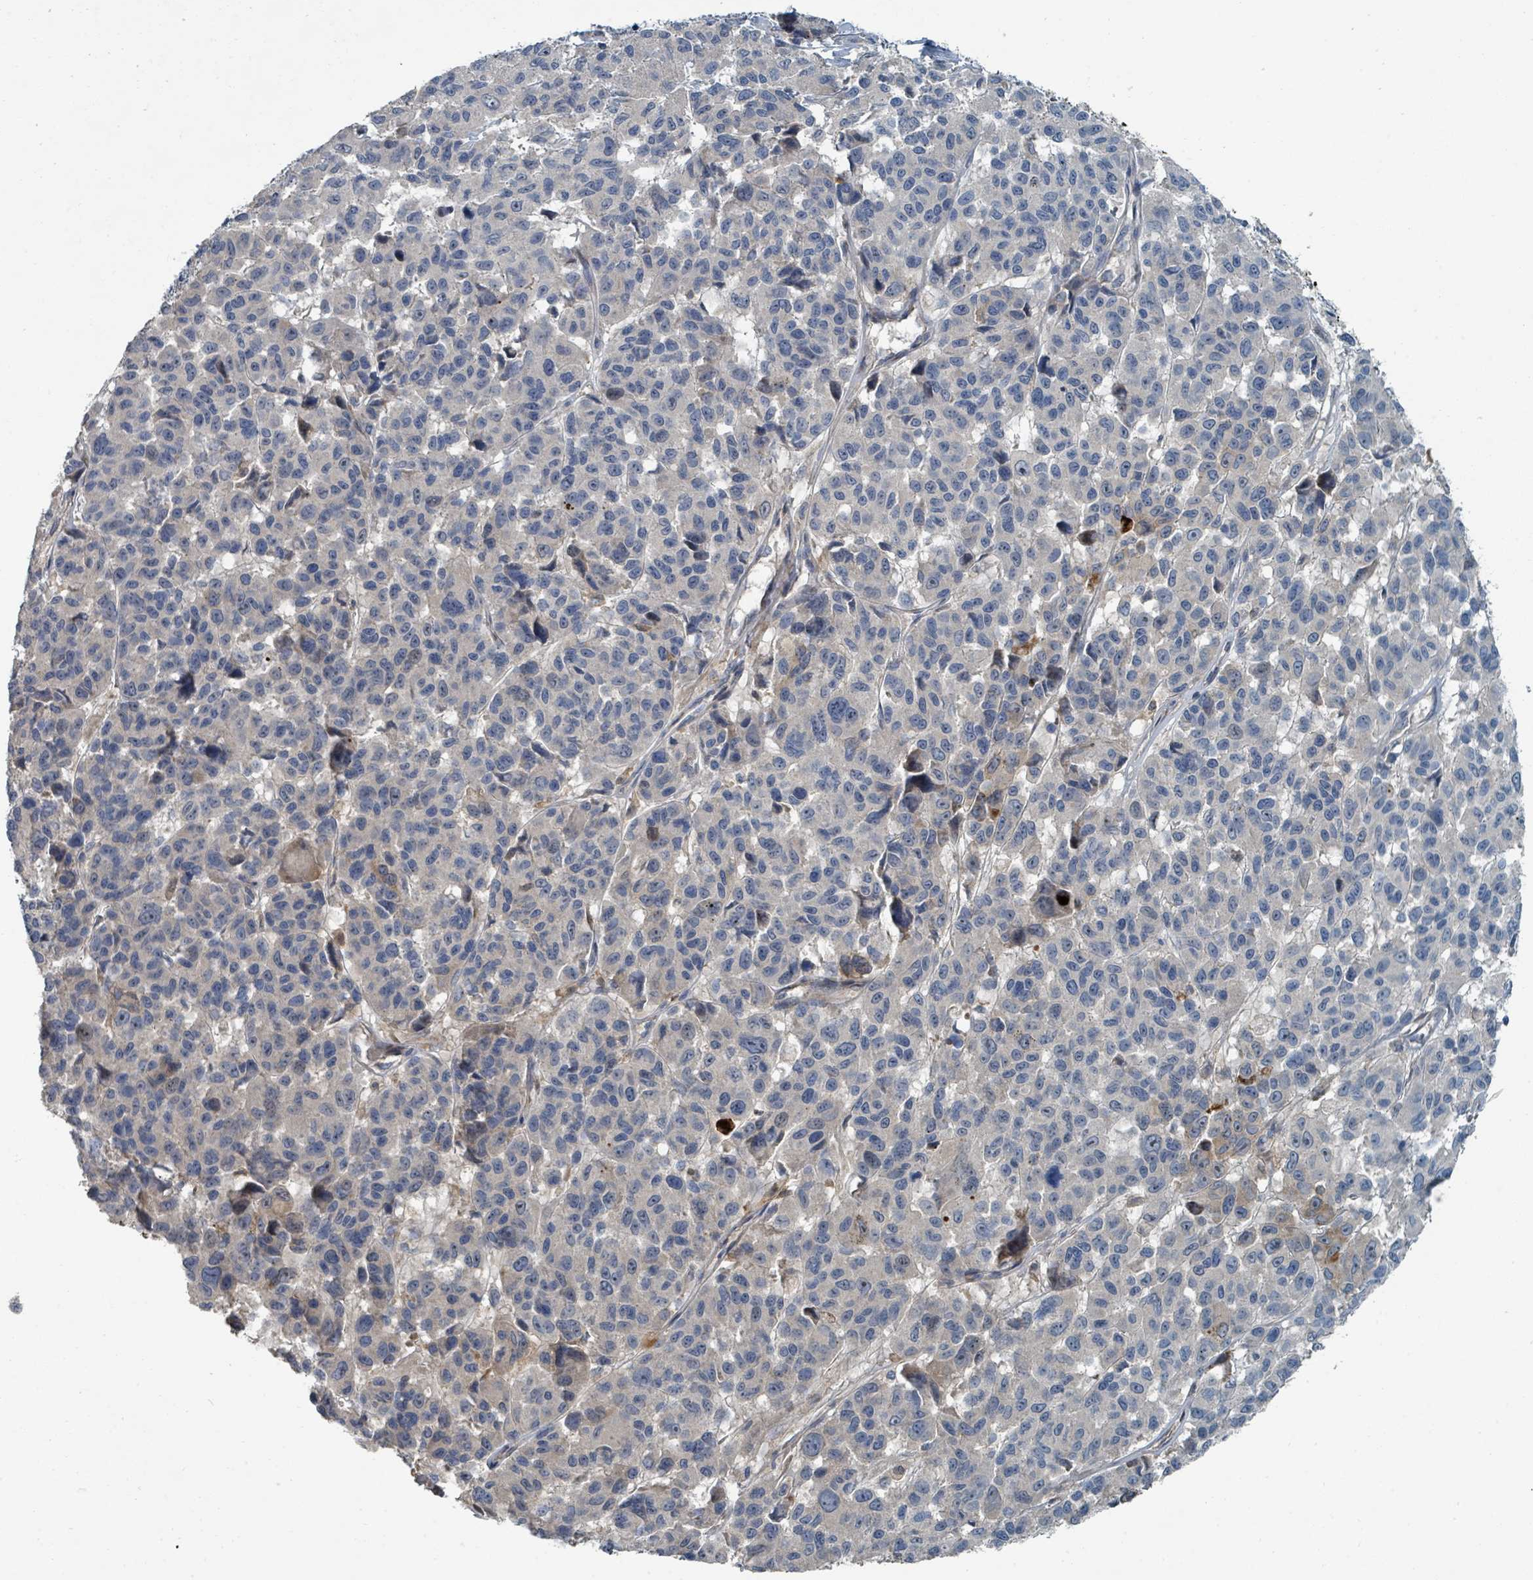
{"staining": {"intensity": "negative", "quantity": "none", "location": "none"}, "tissue": "melanoma", "cell_type": "Tumor cells", "image_type": "cancer", "snomed": [{"axis": "morphology", "description": "Malignant melanoma, NOS"}, {"axis": "topography", "description": "Skin"}], "caption": "Image shows no protein positivity in tumor cells of malignant melanoma tissue.", "gene": "SLC44A5", "patient": {"sex": "female", "age": 66}}